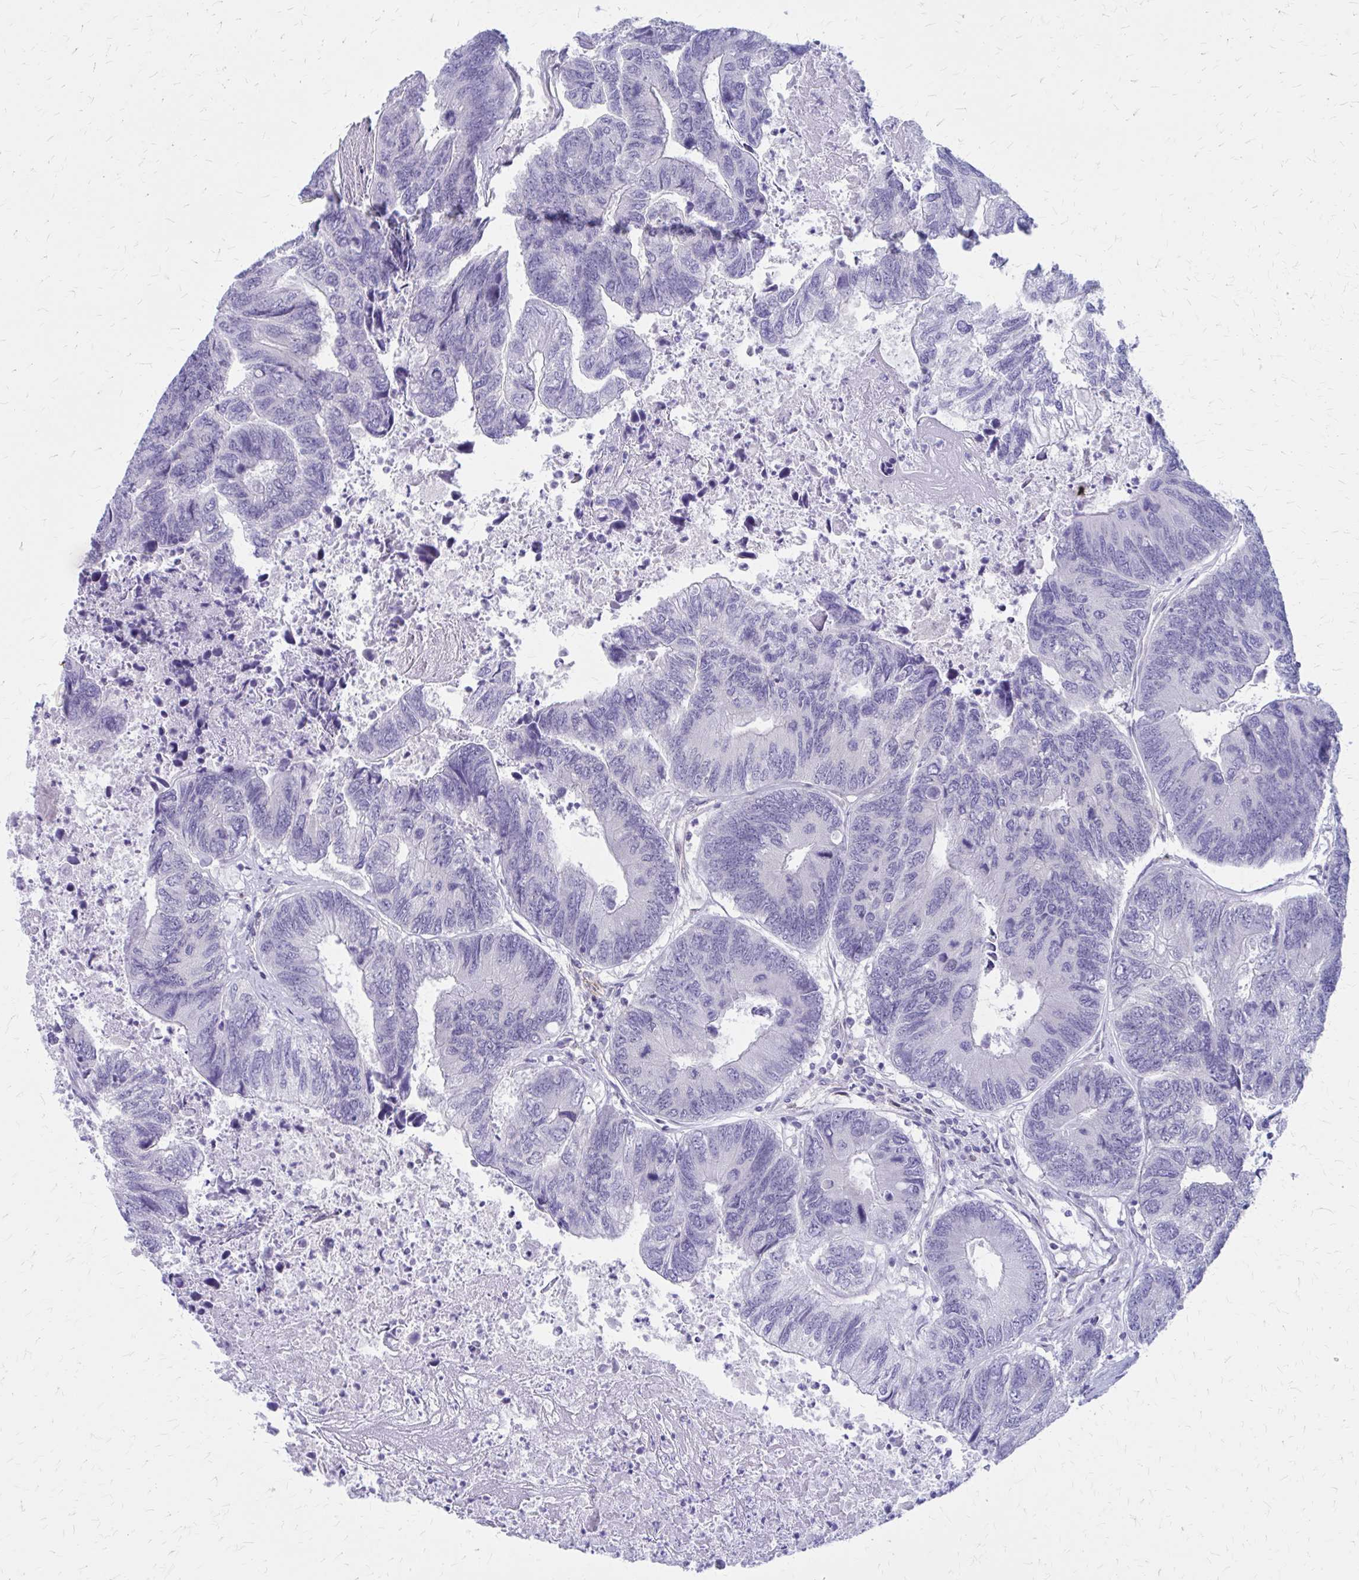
{"staining": {"intensity": "negative", "quantity": "none", "location": "none"}, "tissue": "colorectal cancer", "cell_type": "Tumor cells", "image_type": "cancer", "snomed": [{"axis": "morphology", "description": "Adenocarcinoma, NOS"}, {"axis": "topography", "description": "Colon"}], "caption": "This photomicrograph is of colorectal cancer (adenocarcinoma) stained with immunohistochemistry to label a protein in brown with the nuclei are counter-stained blue. There is no staining in tumor cells.", "gene": "CLIC2", "patient": {"sex": "female", "age": 67}}